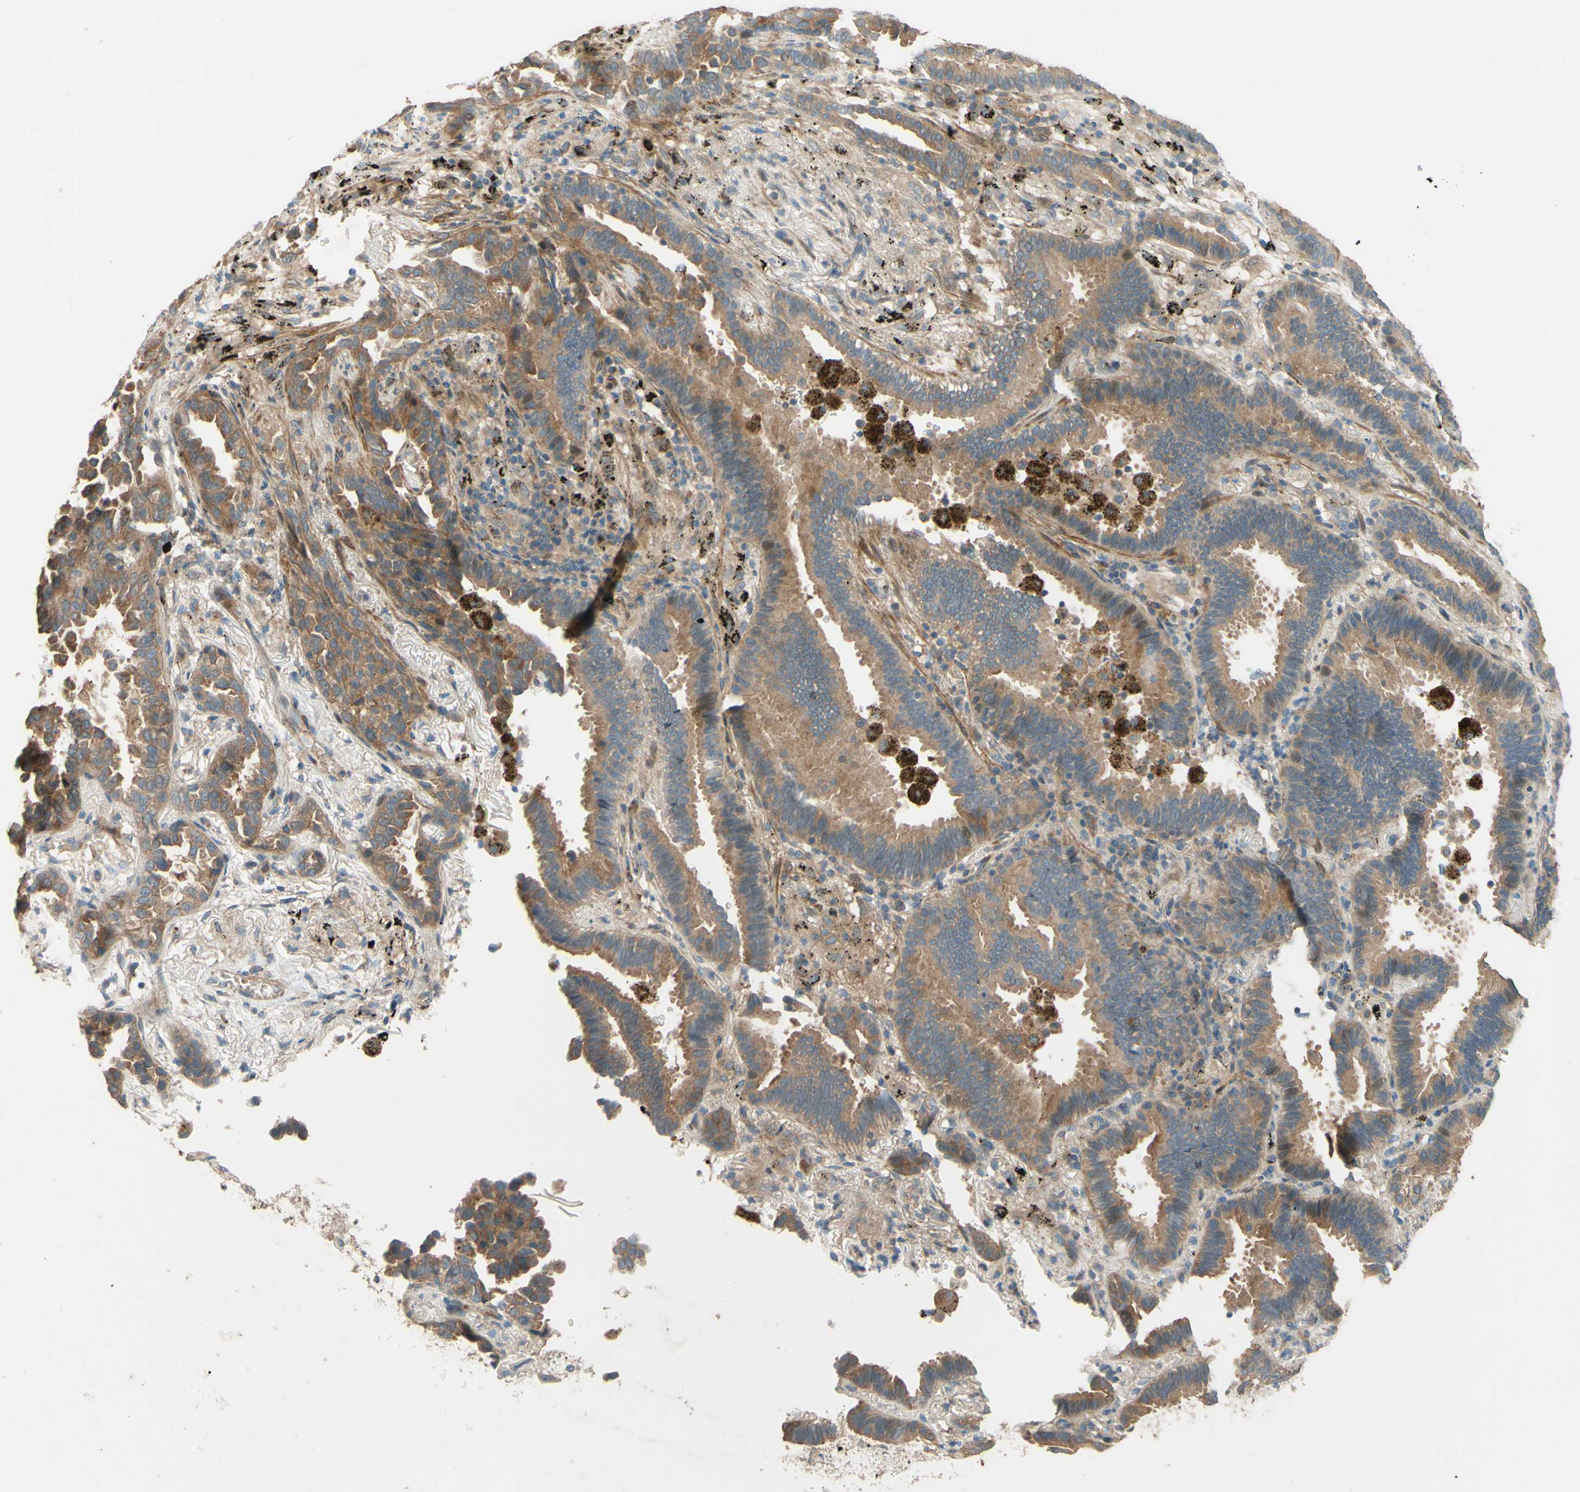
{"staining": {"intensity": "moderate", "quantity": ">75%", "location": "cytoplasmic/membranous"}, "tissue": "lung cancer", "cell_type": "Tumor cells", "image_type": "cancer", "snomed": [{"axis": "morphology", "description": "Normal tissue, NOS"}, {"axis": "morphology", "description": "Adenocarcinoma, NOS"}, {"axis": "topography", "description": "Lung"}], "caption": "Immunohistochemistry (IHC) (DAB) staining of human lung adenocarcinoma reveals moderate cytoplasmic/membranous protein staining in approximately >75% of tumor cells. Nuclei are stained in blue.", "gene": "ADAM17", "patient": {"sex": "male", "age": 59}}